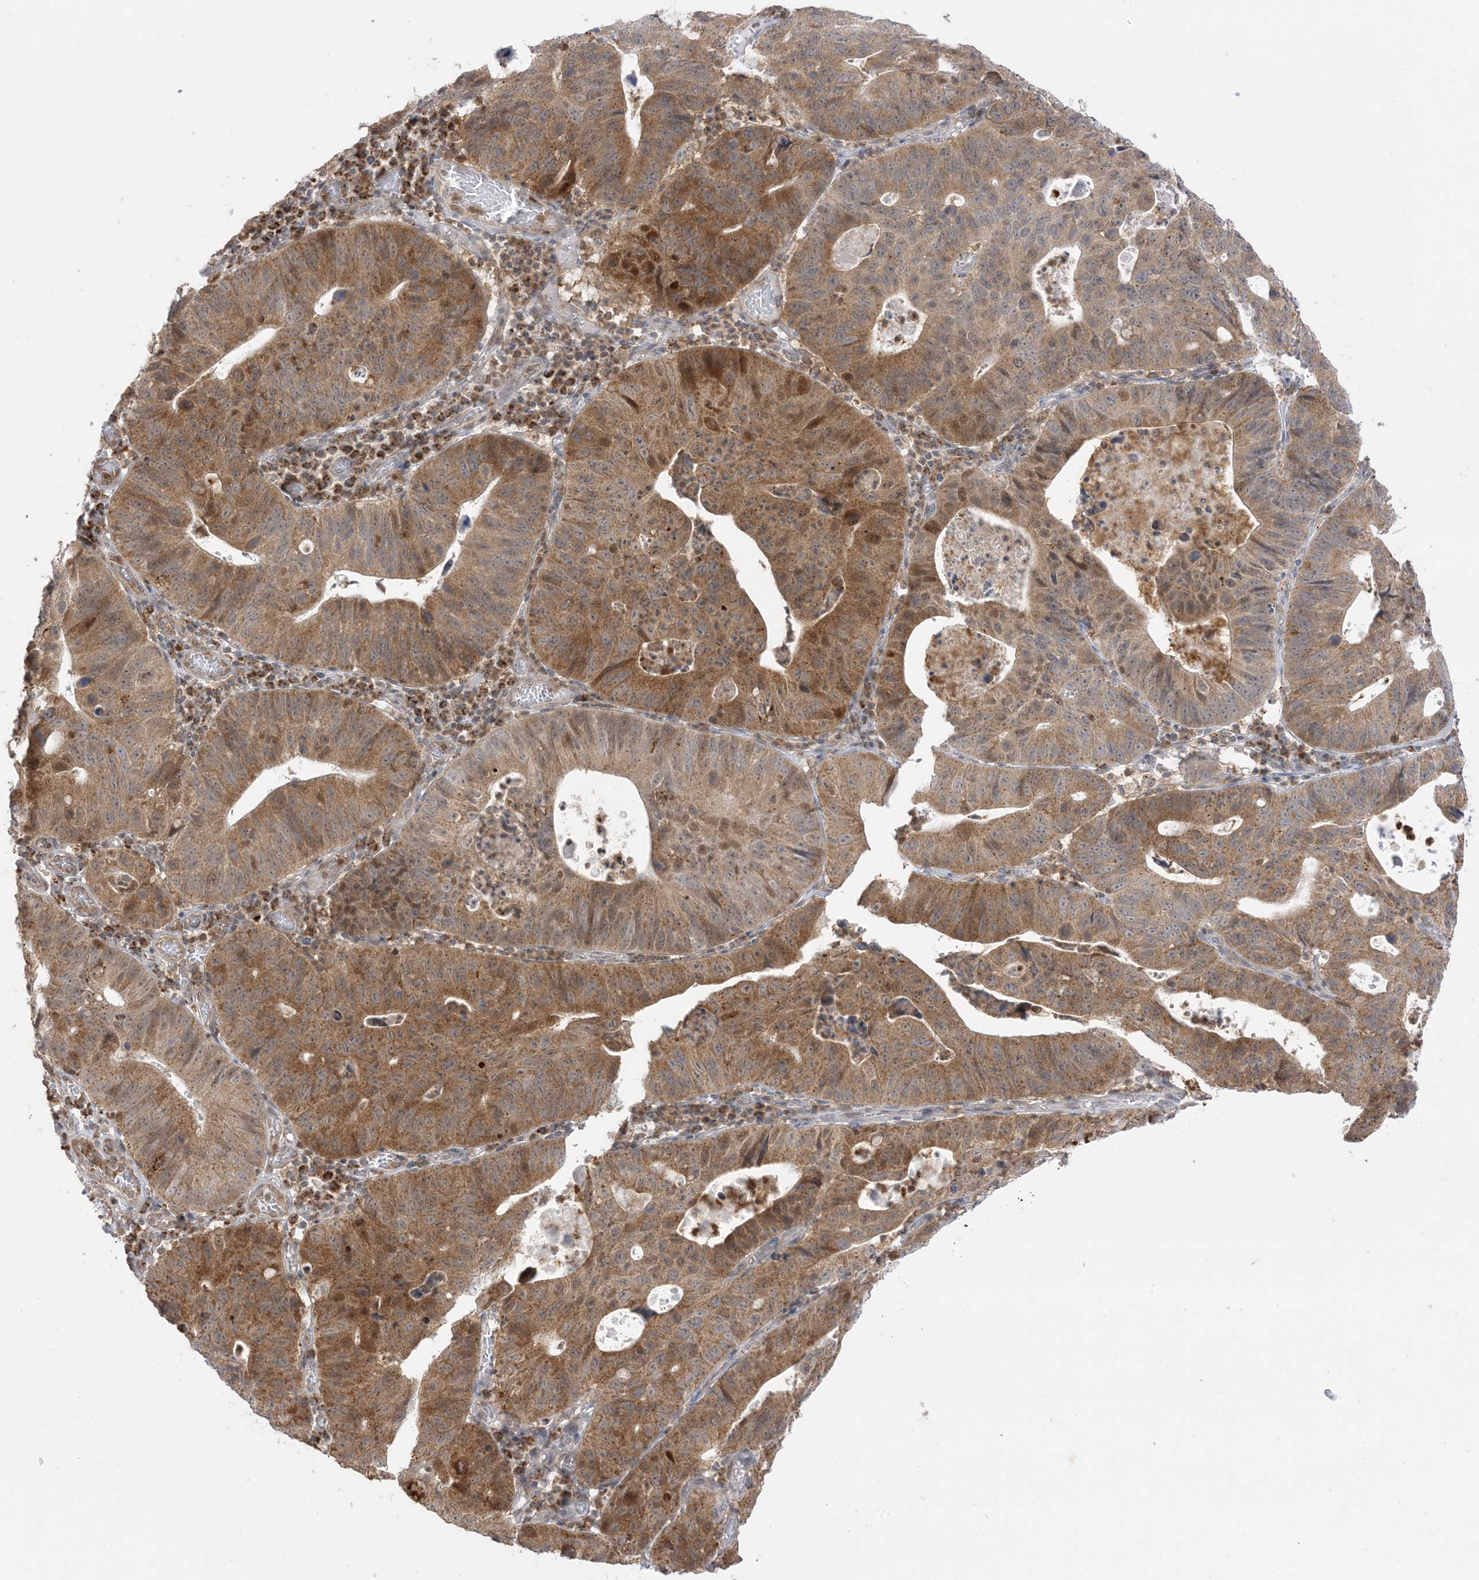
{"staining": {"intensity": "moderate", "quantity": ">75%", "location": "cytoplasmic/membranous"}, "tissue": "stomach cancer", "cell_type": "Tumor cells", "image_type": "cancer", "snomed": [{"axis": "morphology", "description": "Adenocarcinoma, NOS"}, {"axis": "topography", "description": "Stomach"}], "caption": "This is a photomicrograph of immunohistochemistry (IHC) staining of stomach adenocarcinoma, which shows moderate staining in the cytoplasmic/membranous of tumor cells.", "gene": "KANSL3", "patient": {"sex": "male", "age": 59}}